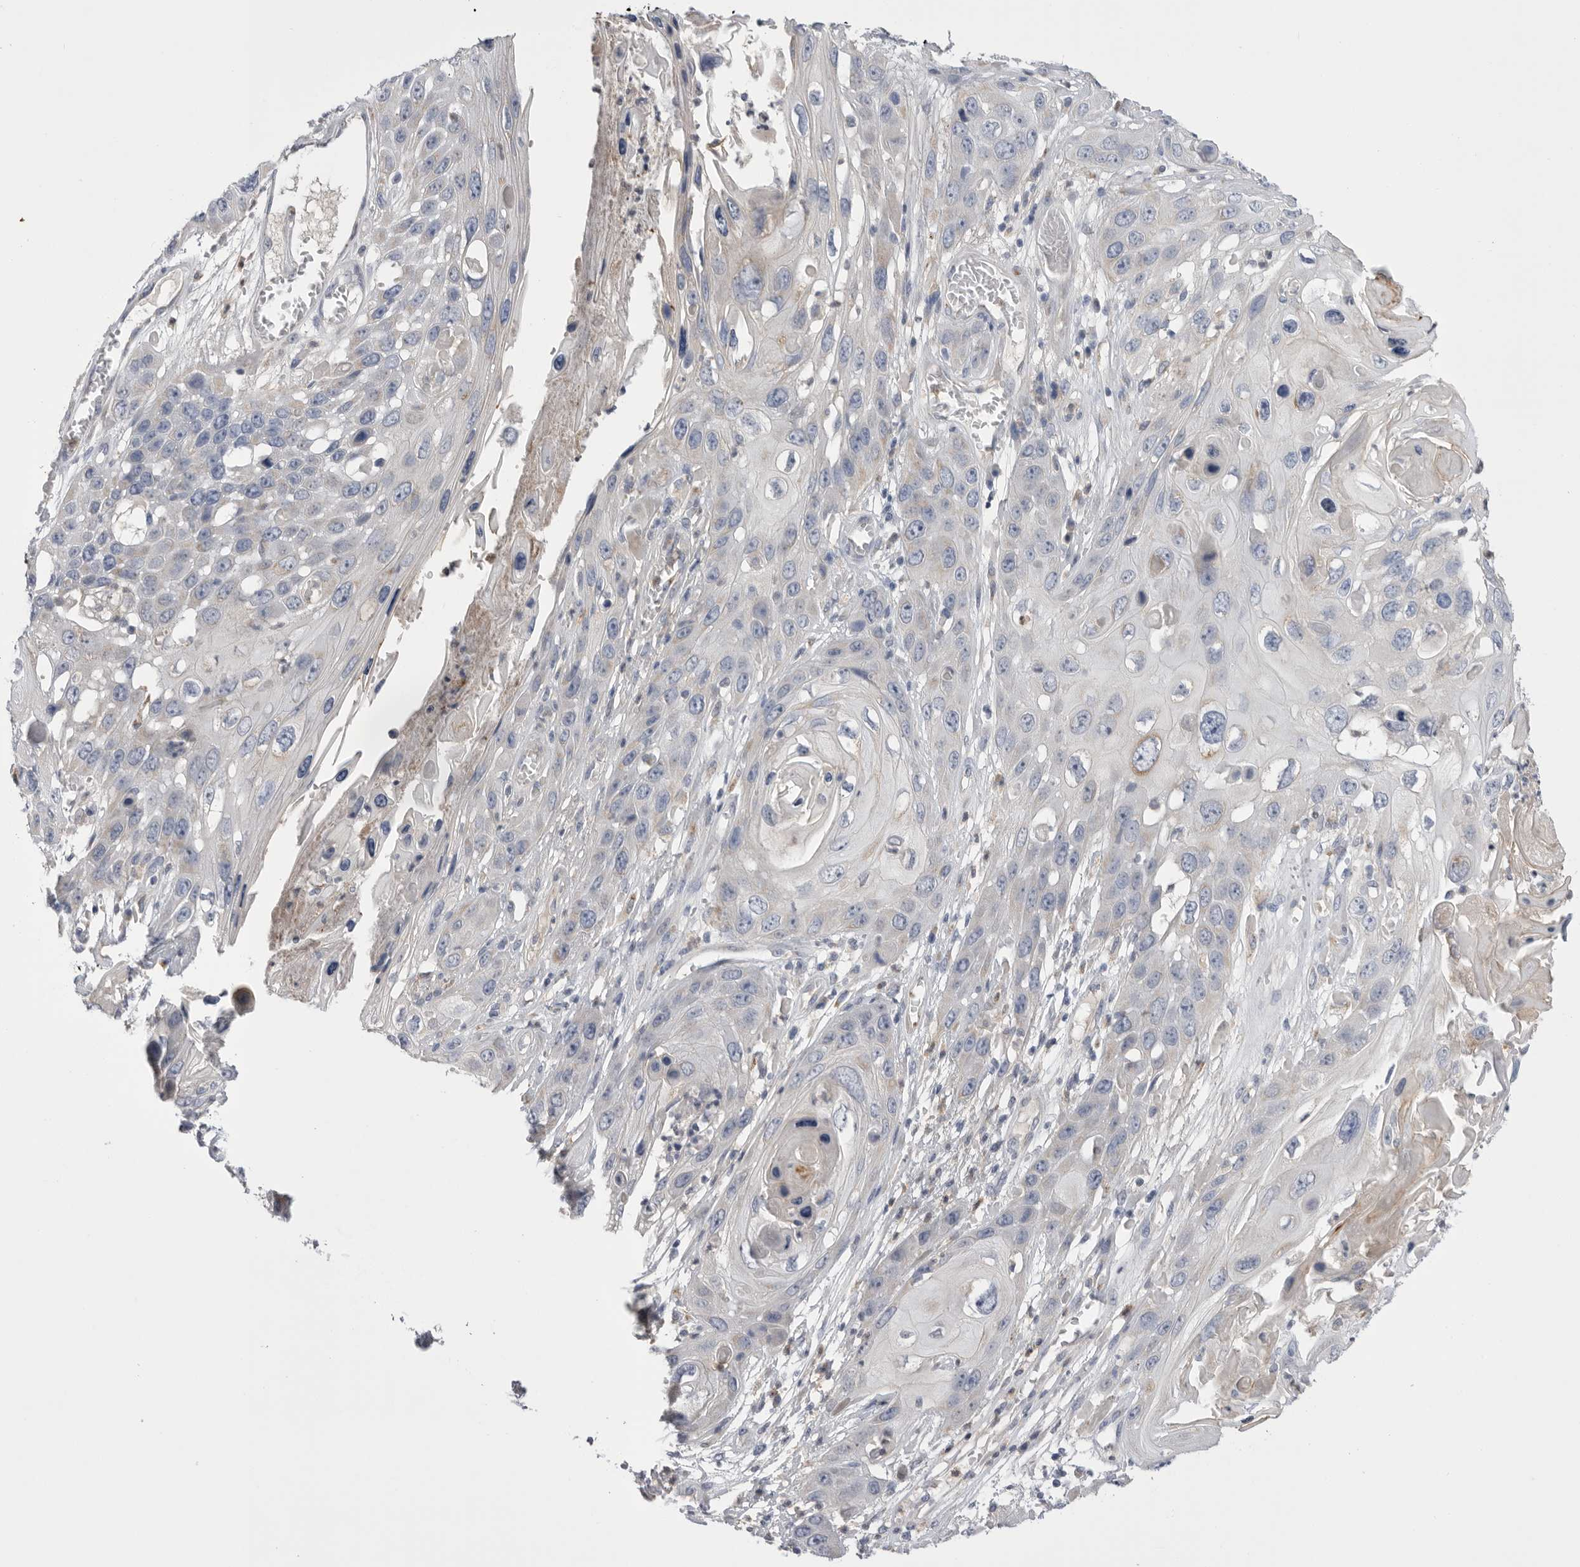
{"staining": {"intensity": "negative", "quantity": "none", "location": "none"}, "tissue": "skin cancer", "cell_type": "Tumor cells", "image_type": "cancer", "snomed": [{"axis": "morphology", "description": "Squamous cell carcinoma, NOS"}, {"axis": "topography", "description": "Skin"}], "caption": "A histopathology image of skin cancer stained for a protein exhibits no brown staining in tumor cells.", "gene": "CCDC126", "patient": {"sex": "male", "age": 55}}